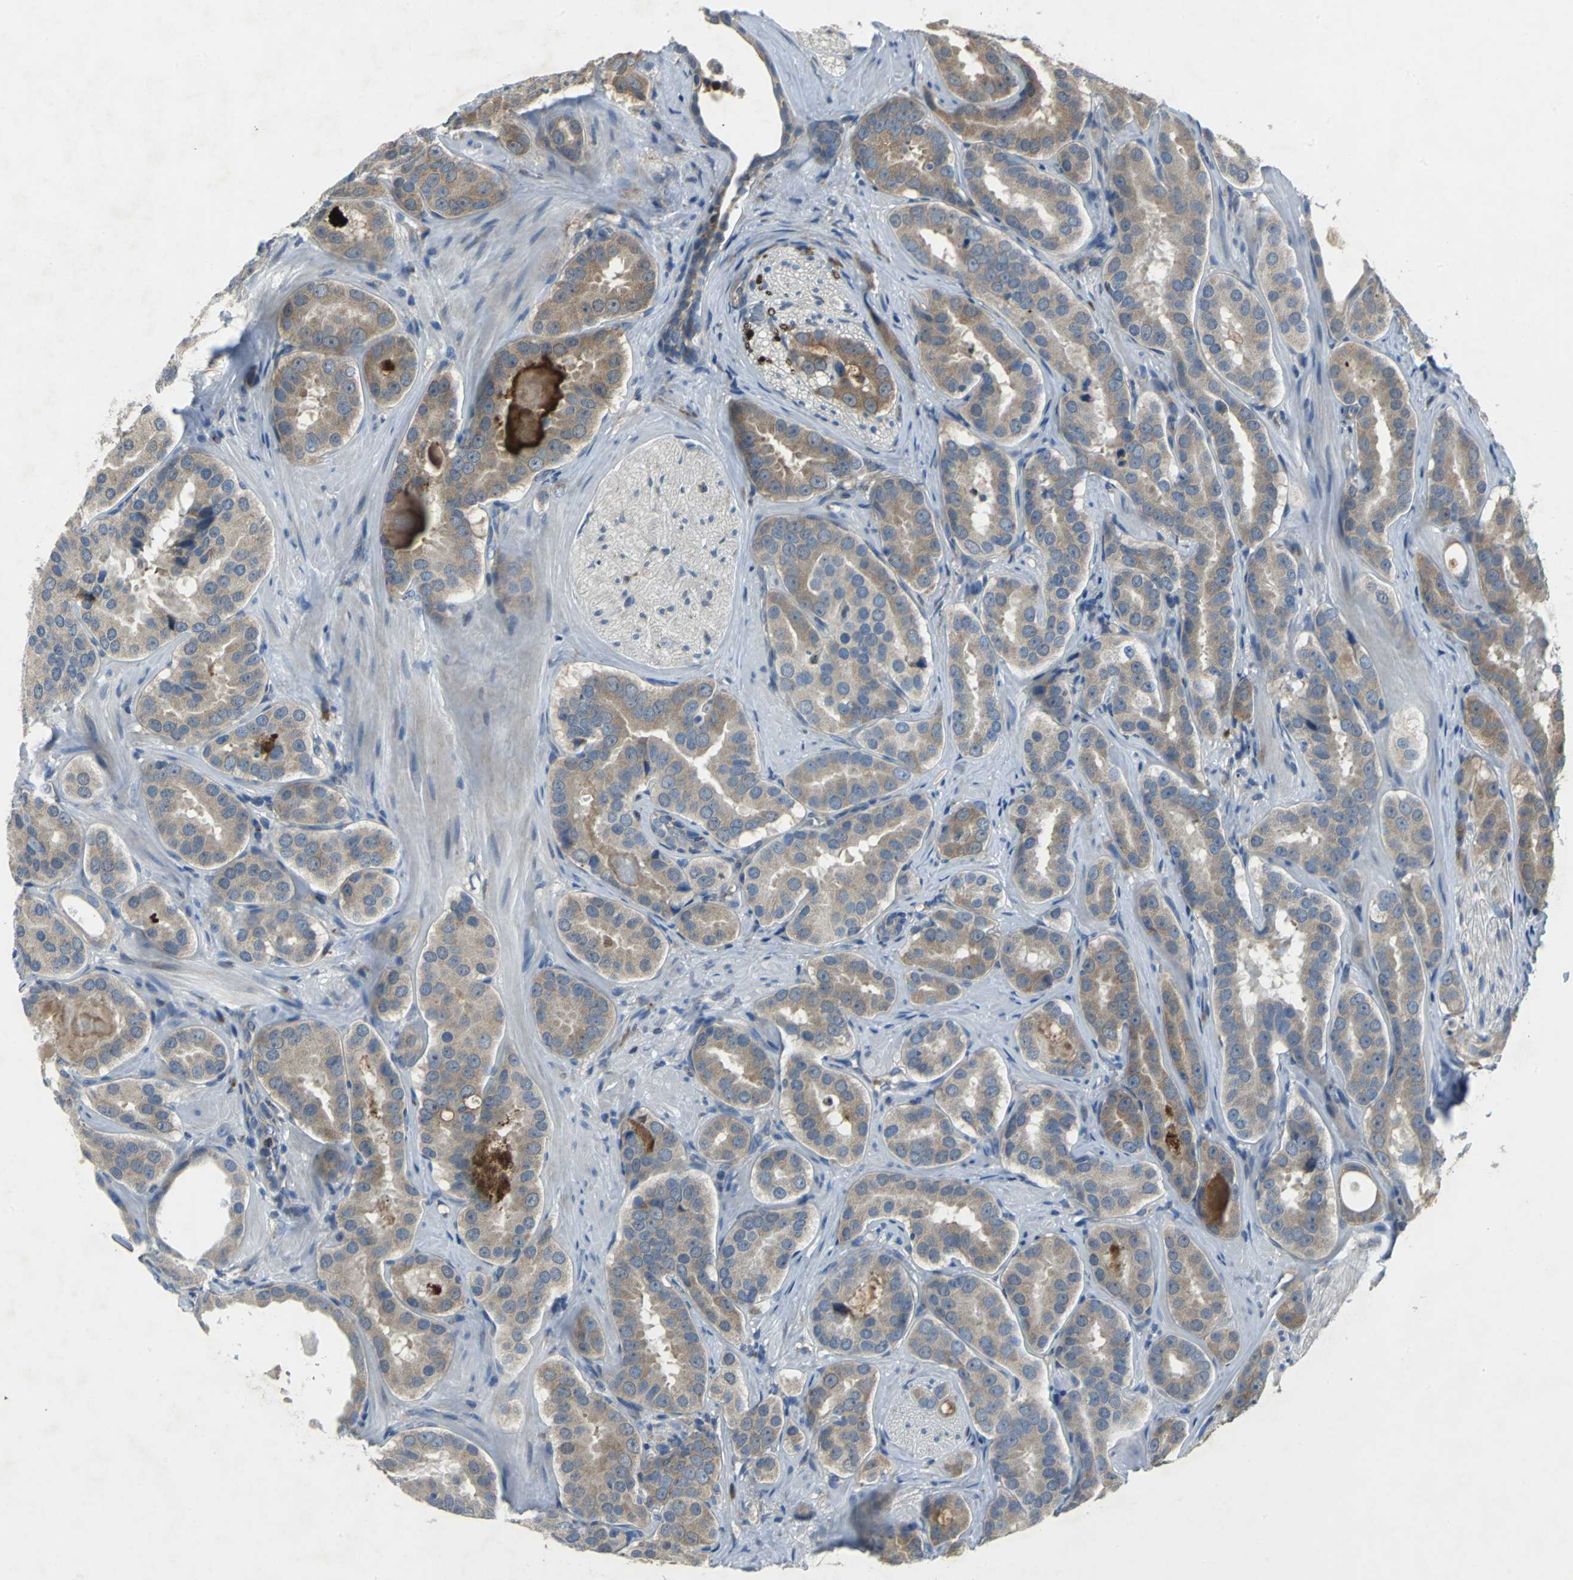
{"staining": {"intensity": "moderate", "quantity": ">75%", "location": "cytoplasmic/membranous"}, "tissue": "prostate cancer", "cell_type": "Tumor cells", "image_type": "cancer", "snomed": [{"axis": "morphology", "description": "Adenocarcinoma, Low grade"}, {"axis": "topography", "description": "Prostate"}], "caption": "Prostate cancer was stained to show a protein in brown. There is medium levels of moderate cytoplasmic/membranous staining in approximately >75% of tumor cells.", "gene": "EIF5A", "patient": {"sex": "male", "age": 59}}